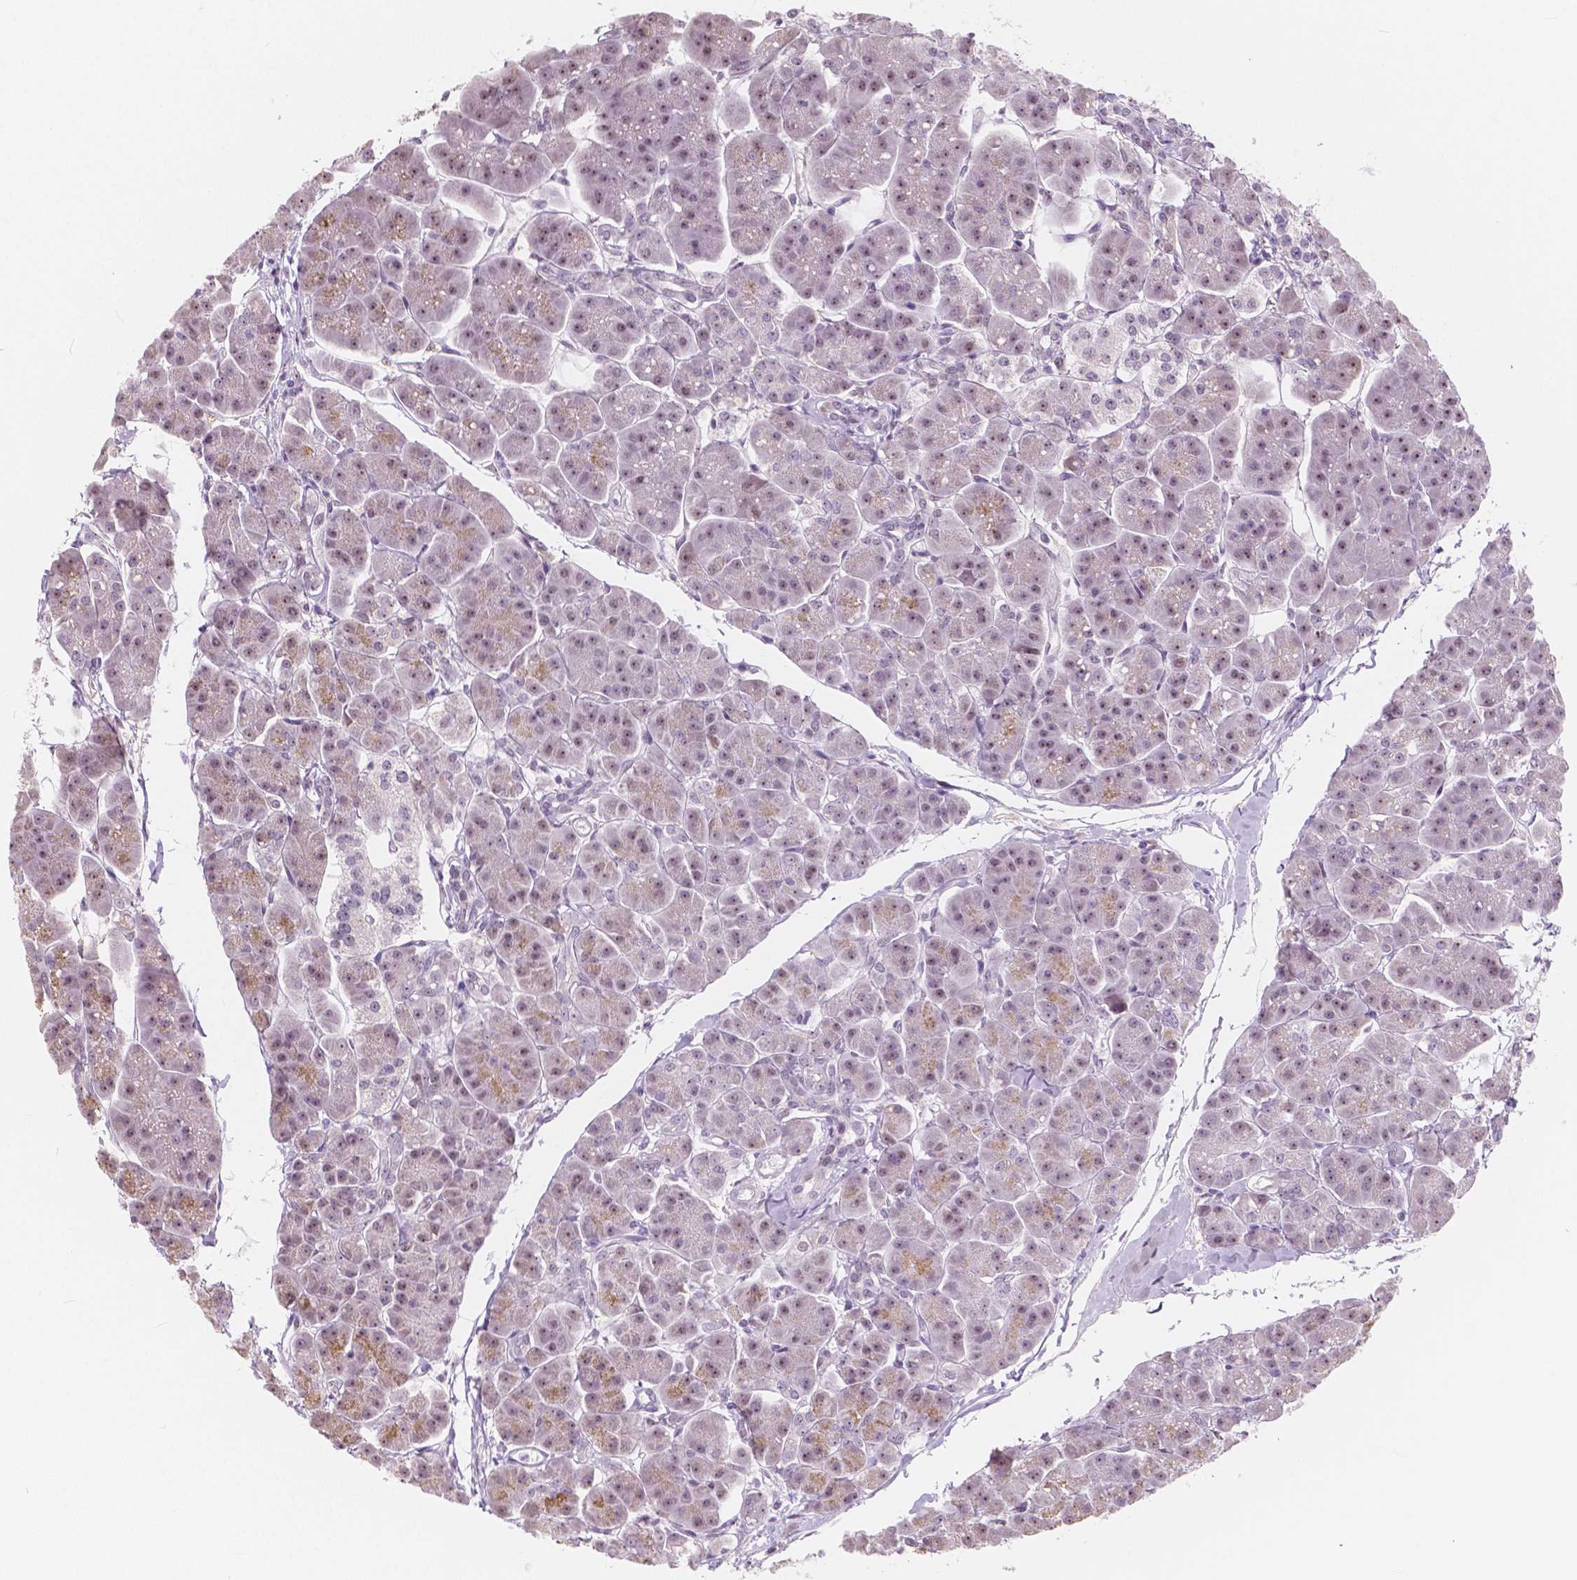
{"staining": {"intensity": "moderate", "quantity": "25%-75%", "location": "cytoplasmic/membranous"}, "tissue": "pancreas", "cell_type": "Exocrine glandular cells", "image_type": "normal", "snomed": [{"axis": "morphology", "description": "Normal tissue, NOS"}, {"axis": "topography", "description": "Adipose tissue"}, {"axis": "topography", "description": "Pancreas"}, {"axis": "topography", "description": "Peripheral nerve tissue"}], "caption": "Exocrine glandular cells display medium levels of moderate cytoplasmic/membranous expression in approximately 25%-75% of cells in normal human pancreas.", "gene": "NOLC1", "patient": {"sex": "female", "age": 58}}